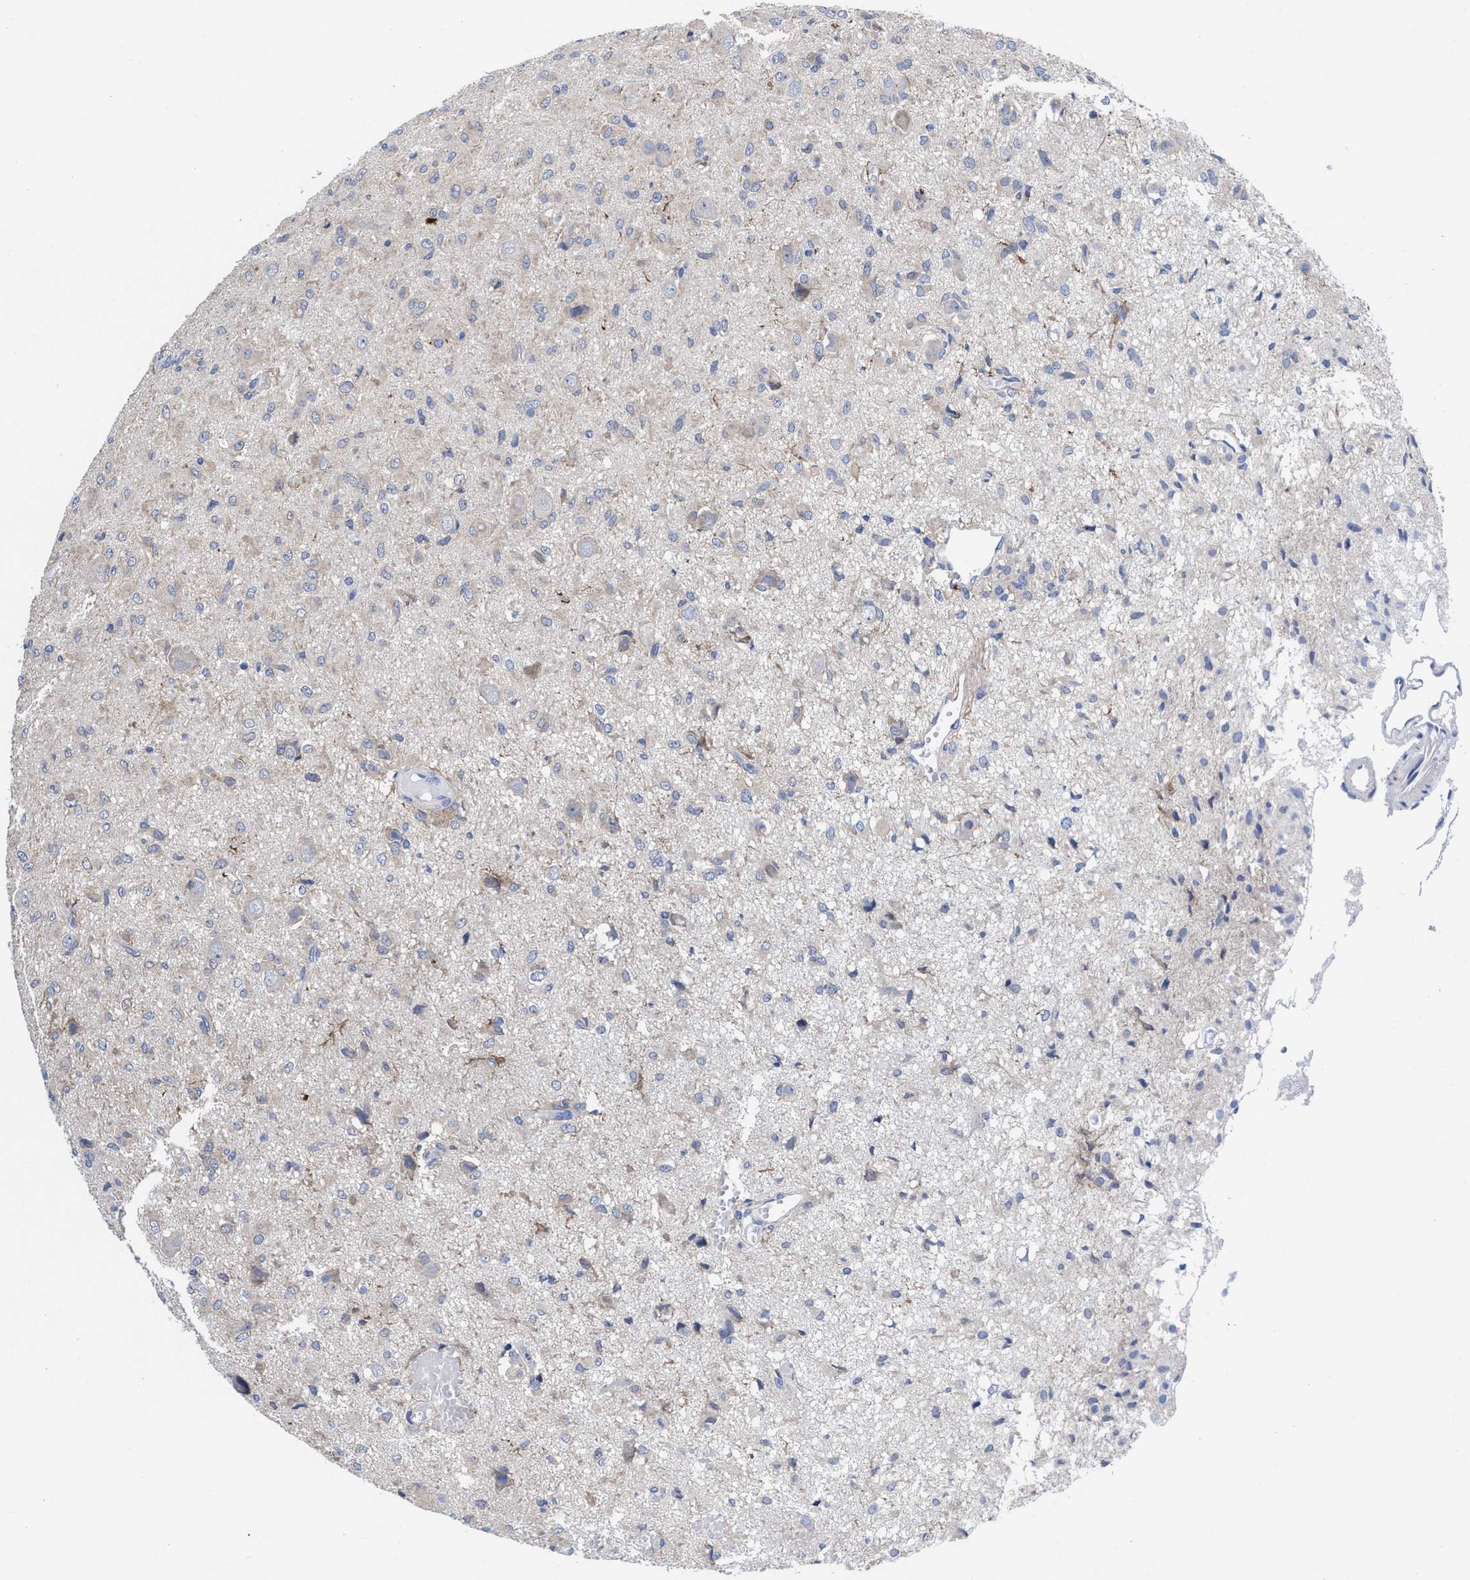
{"staining": {"intensity": "weak", "quantity": "<25%", "location": "cytoplasmic/membranous"}, "tissue": "glioma", "cell_type": "Tumor cells", "image_type": "cancer", "snomed": [{"axis": "morphology", "description": "Glioma, malignant, High grade"}, {"axis": "topography", "description": "Brain"}], "caption": "Tumor cells show no significant protein expression in malignant glioma (high-grade).", "gene": "TXNDC17", "patient": {"sex": "female", "age": 59}}